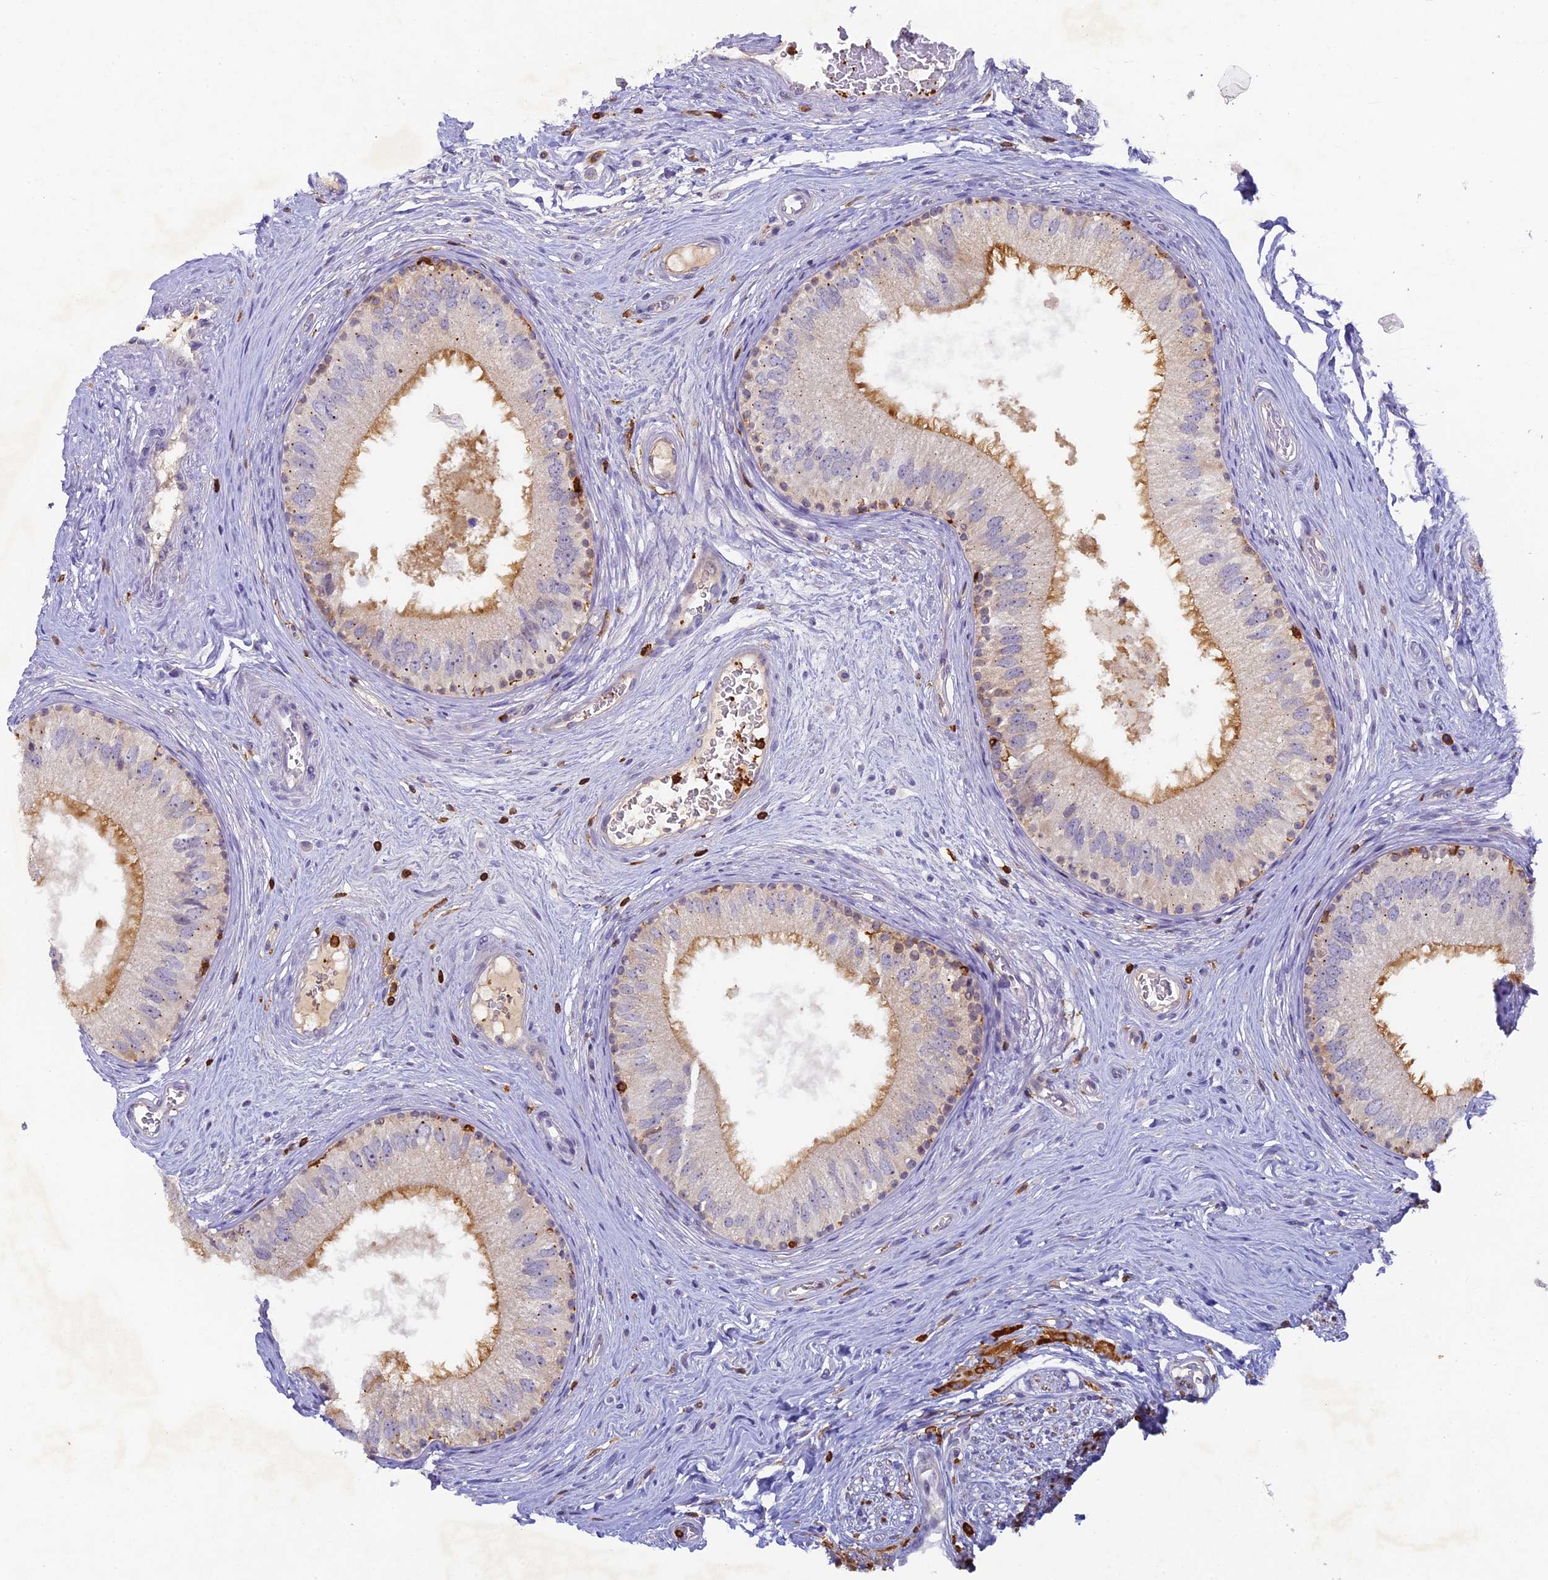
{"staining": {"intensity": "weak", "quantity": "25%-75%", "location": "cytoplasmic/membranous"}, "tissue": "epididymis", "cell_type": "Glandular cells", "image_type": "normal", "snomed": [{"axis": "morphology", "description": "Normal tissue, NOS"}, {"axis": "topography", "description": "Epididymis"}], "caption": "Glandular cells exhibit weak cytoplasmic/membranous expression in about 25%-75% of cells in benign epididymis.", "gene": "FYB1", "patient": {"sex": "male", "age": 33}}